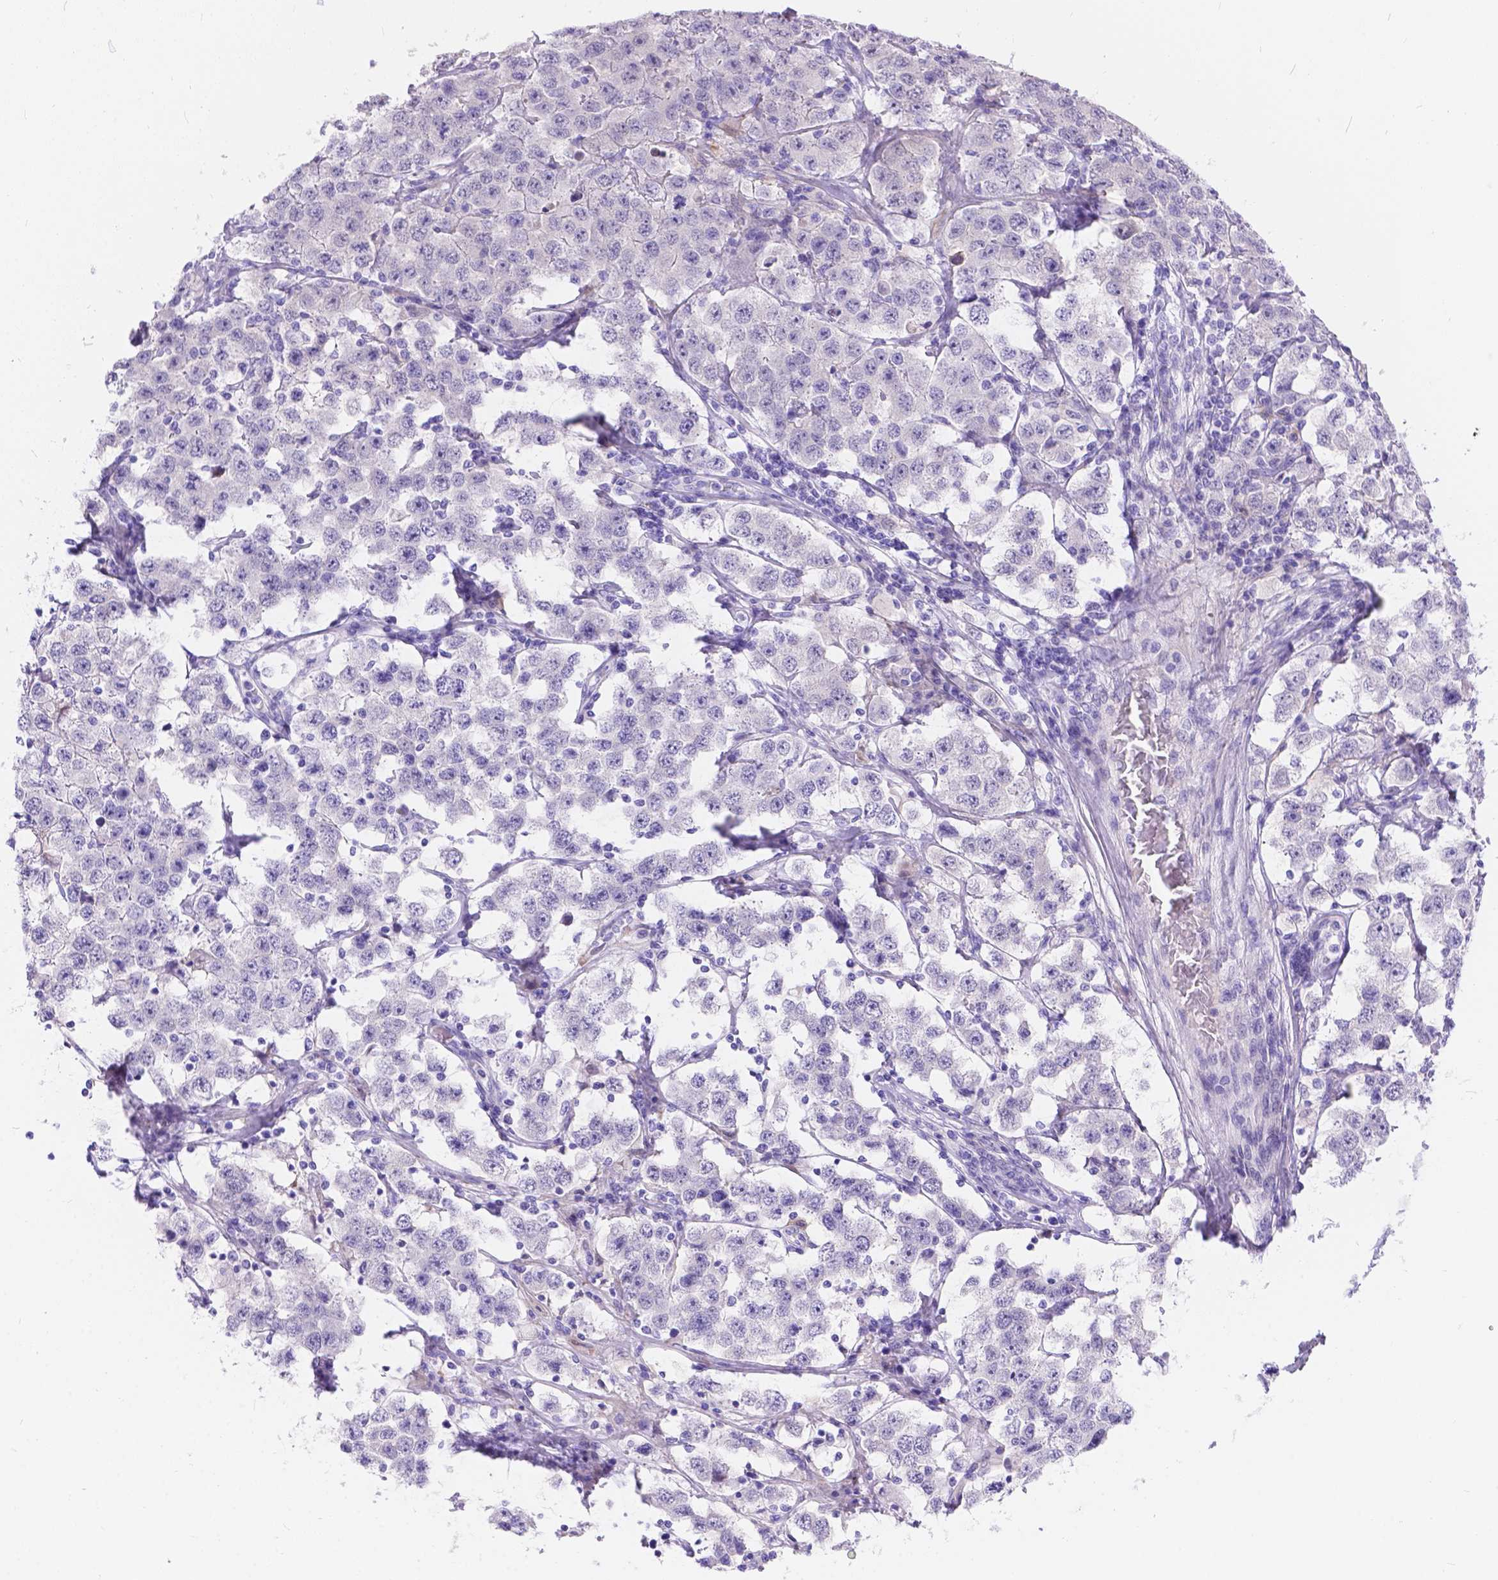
{"staining": {"intensity": "negative", "quantity": "none", "location": "none"}, "tissue": "testis cancer", "cell_type": "Tumor cells", "image_type": "cancer", "snomed": [{"axis": "morphology", "description": "Seminoma, NOS"}, {"axis": "topography", "description": "Testis"}], "caption": "The IHC histopathology image has no significant expression in tumor cells of seminoma (testis) tissue. (Immunohistochemistry (ihc), brightfield microscopy, high magnification).", "gene": "KLHL10", "patient": {"sex": "male", "age": 52}}